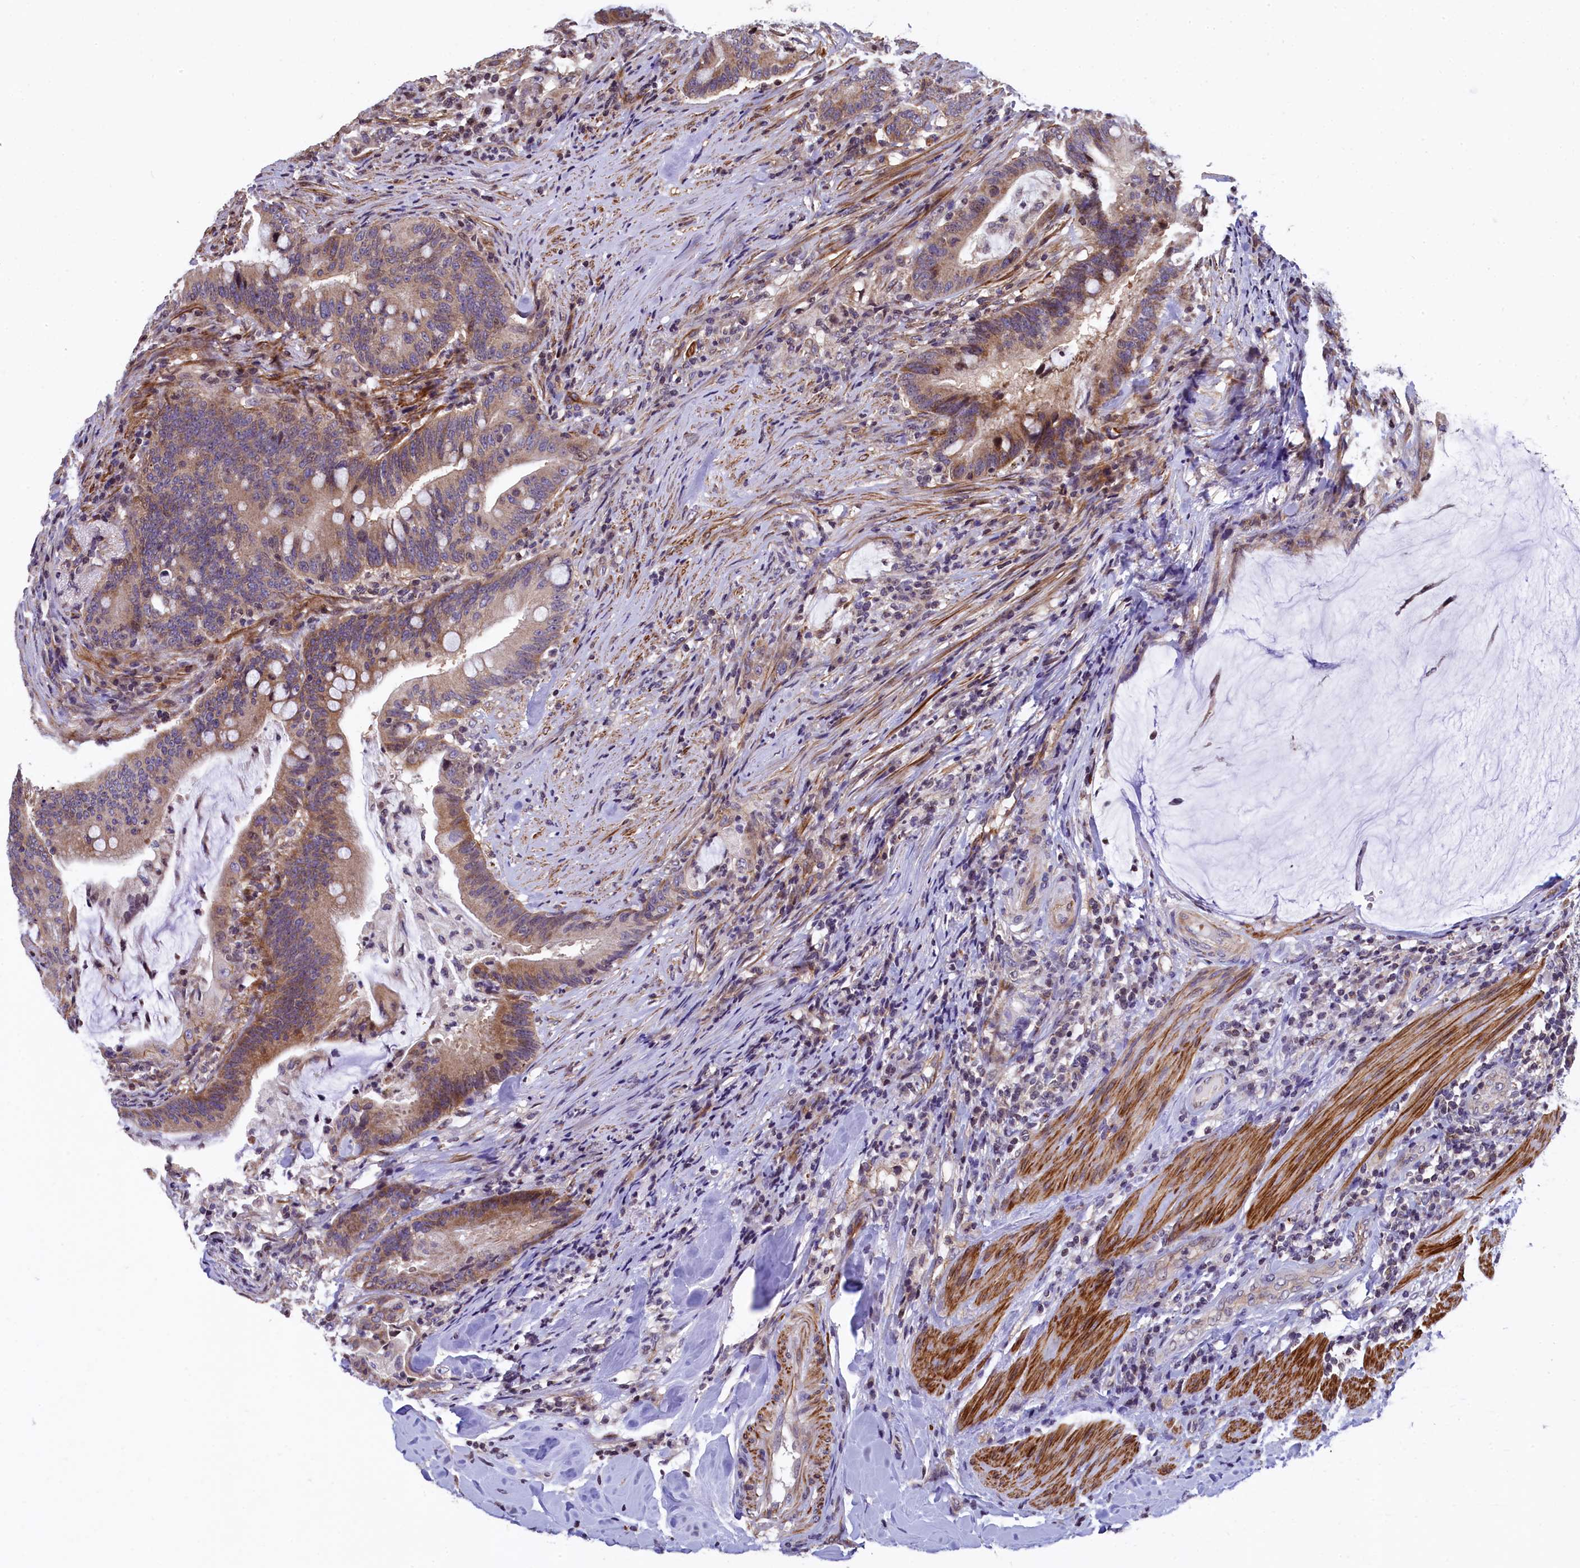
{"staining": {"intensity": "moderate", "quantity": ">75%", "location": "cytoplasmic/membranous"}, "tissue": "colorectal cancer", "cell_type": "Tumor cells", "image_type": "cancer", "snomed": [{"axis": "morphology", "description": "Adenocarcinoma, NOS"}, {"axis": "topography", "description": "Colon"}], "caption": "Moderate cytoplasmic/membranous positivity for a protein is seen in about >75% of tumor cells of adenocarcinoma (colorectal) using immunohistochemistry (IHC).", "gene": "ZNF2", "patient": {"sex": "female", "age": 66}}